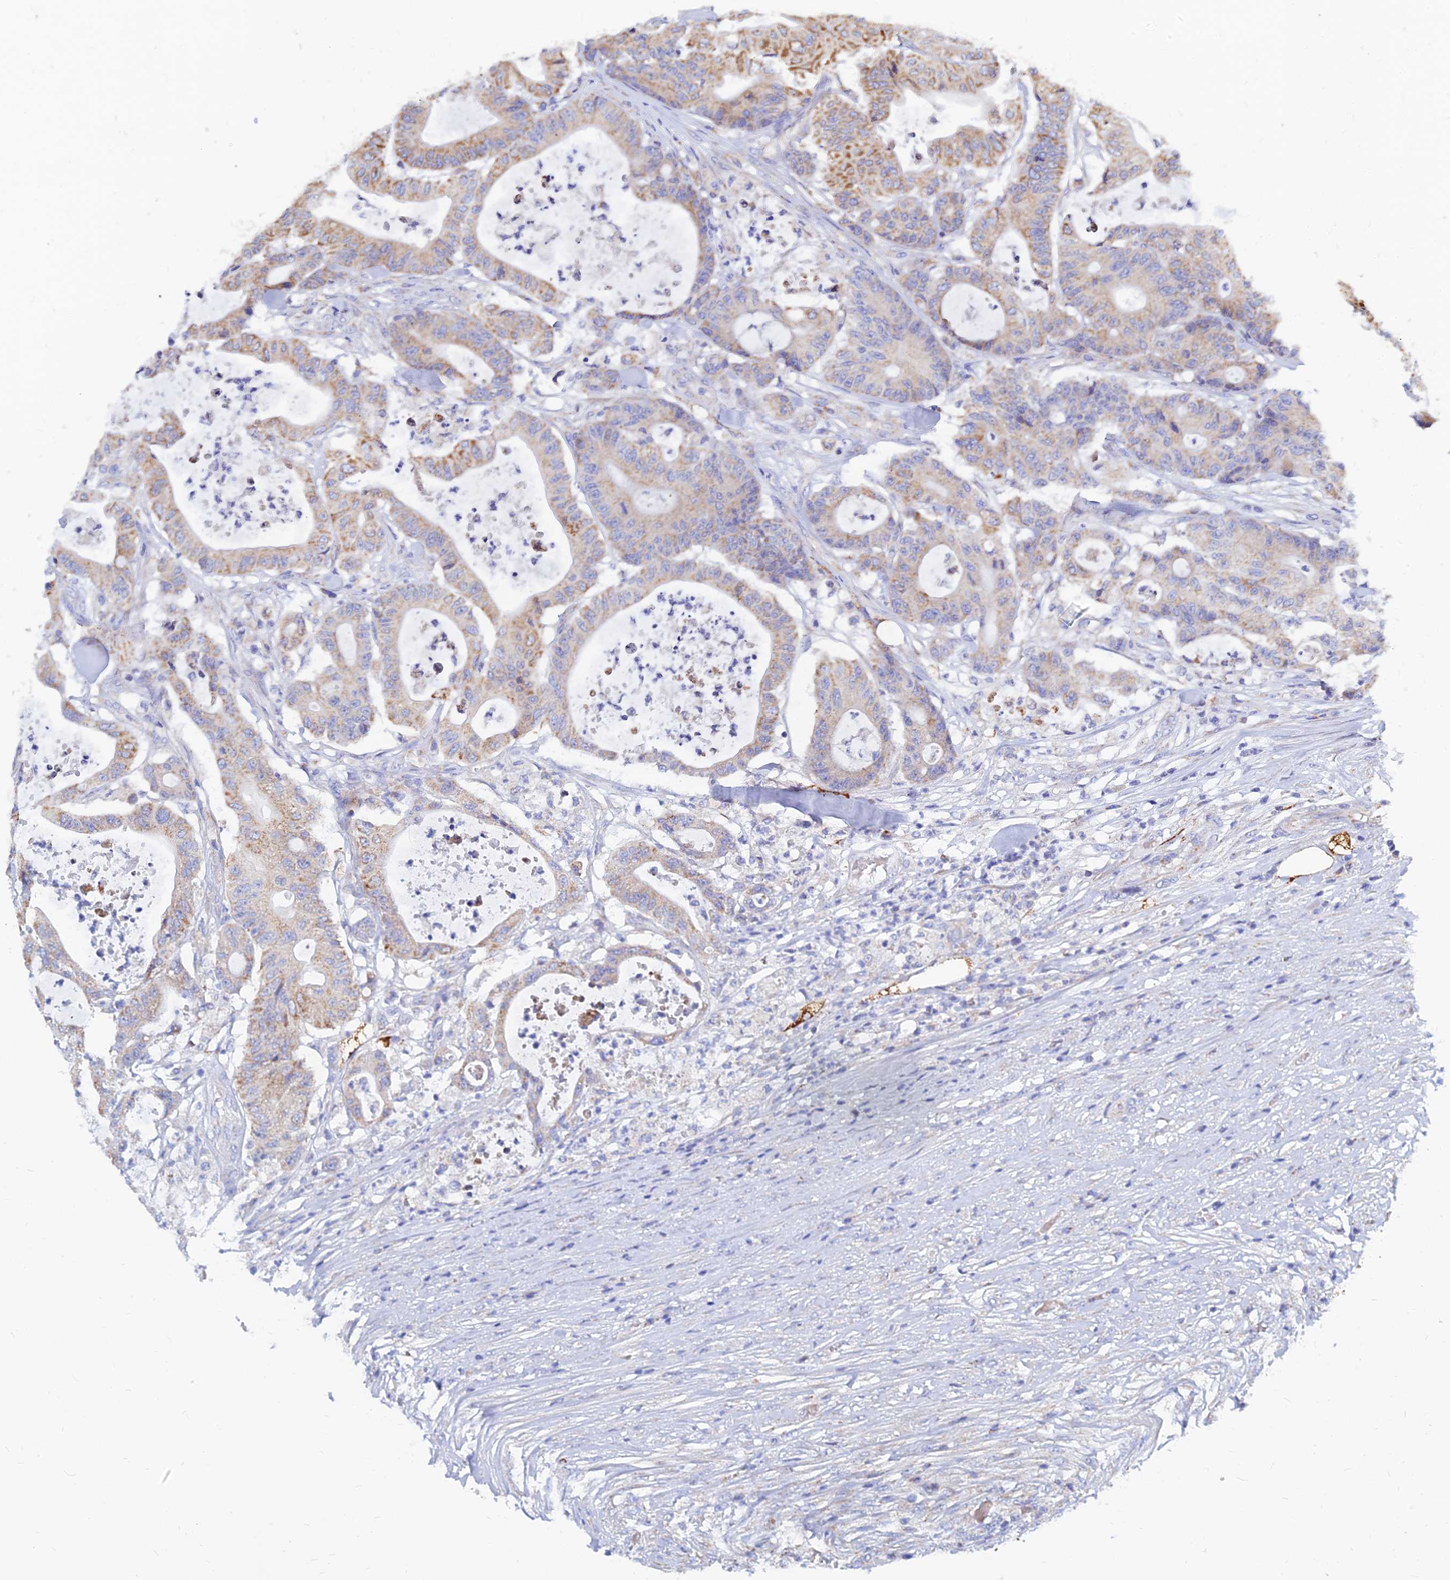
{"staining": {"intensity": "moderate", "quantity": "<25%", "location": "cytoplasmic/membranous"}, "tissue": "colorectal cancer", "cell_type": "Tumor cells", "image_type": "cancer", "snomed": [{"axis": "morphology", "description": "Adenocarcinoma, NOS"}, {"axis": "topography", "description": "Colon"}], "caption": "This histopathology image reveals adenocarcinoma (colorectal) stained with immunohistochemistry to label a protein in brown. The cytoplasmic/membranous of tumor cells show moderate positivity for the protein. Nuclei are counter-stained blue.", "gene": "MGST1", "patient": {"sex": "female", "age": 84}}